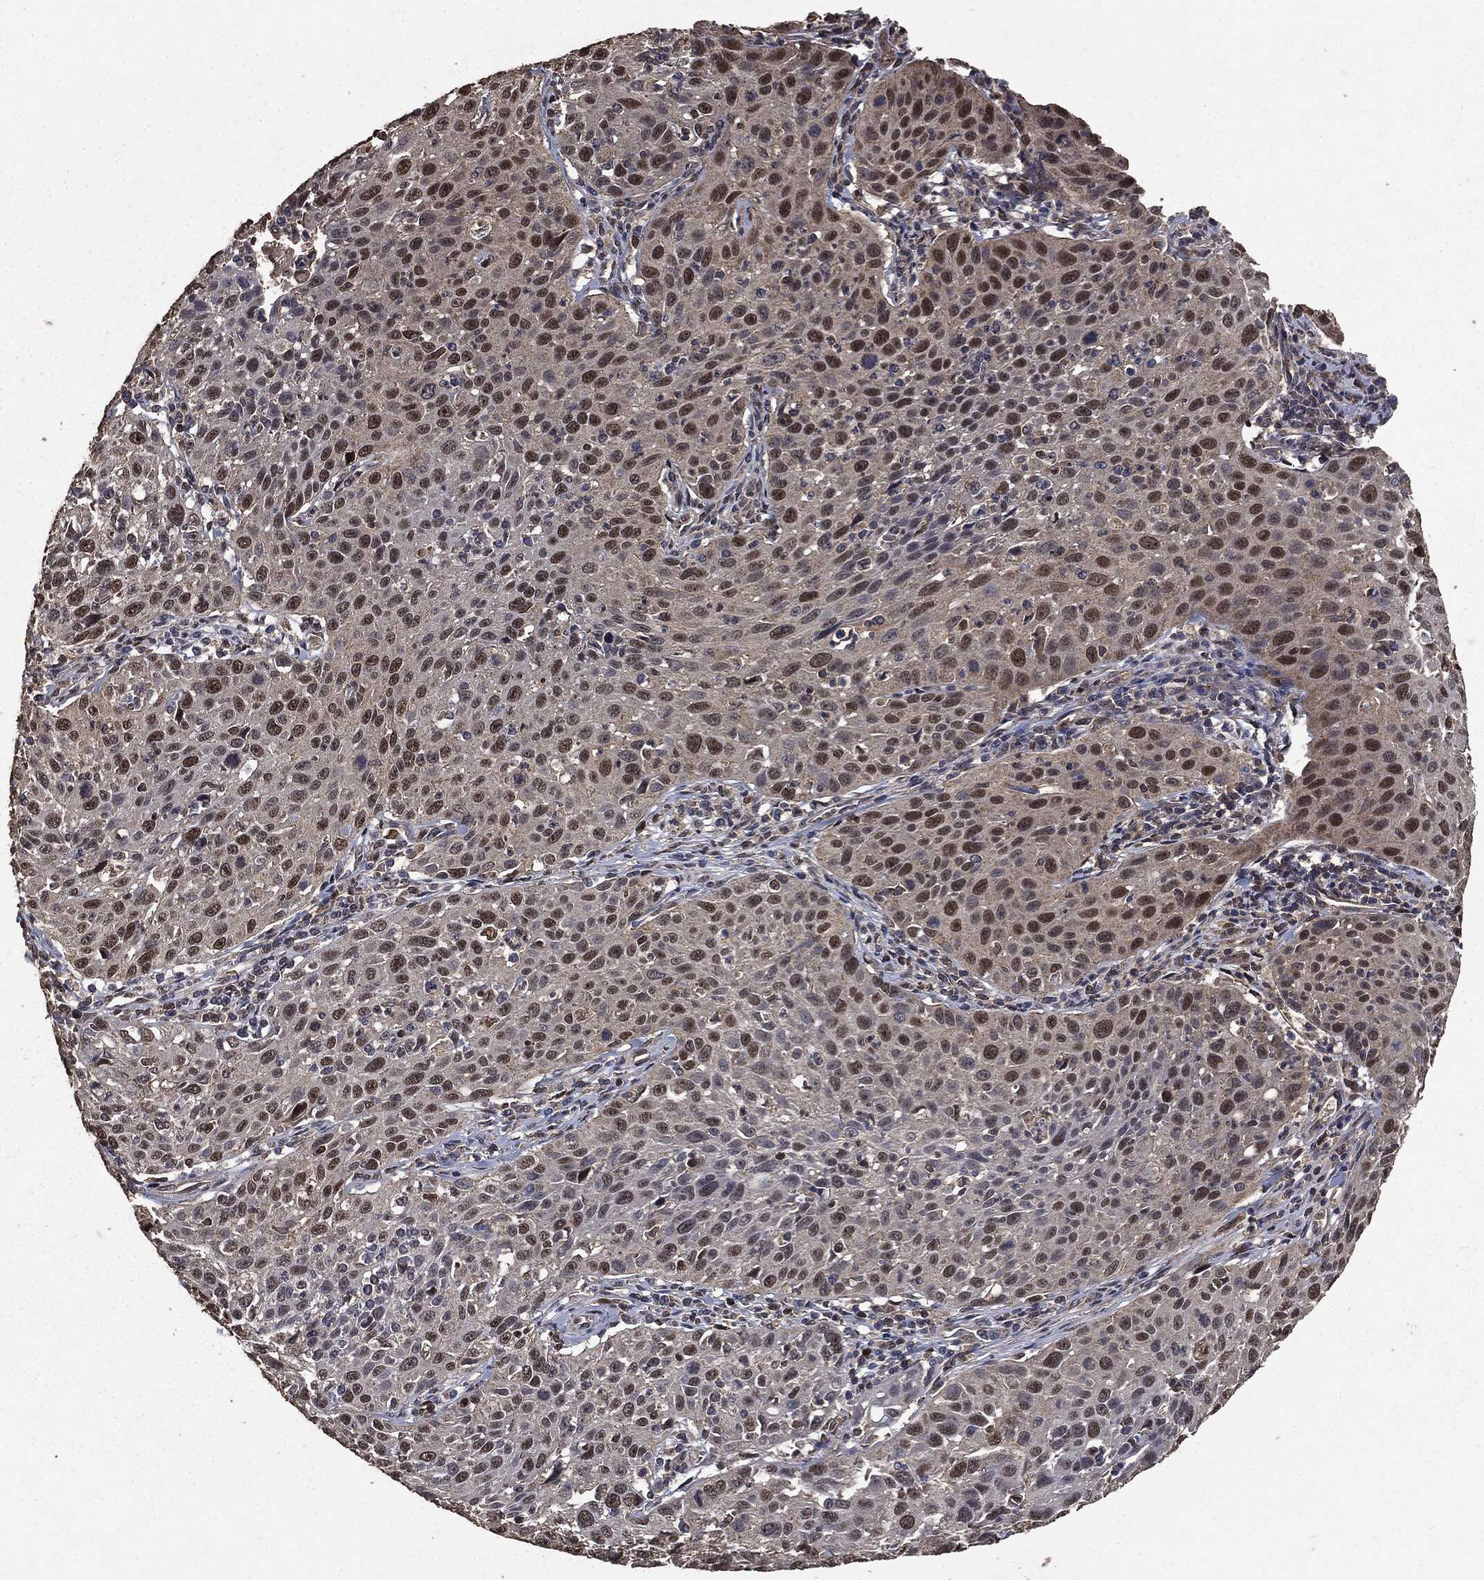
{"staining": {"intensity": "strong", "quantity": "25%-75%", "location": "cytoplasmic/membranous"}, "tissue": "cervical cancer", "cell_type": "Tumor cells", "image_type": "cancer", "snomed": [{"axis": "morphology", "description": "Squamous cell carcinoma, NOS"}, {"axis": "topography", "description": "Cervix"}], "caption": "Cervical cancer (squamous cell carcinoma) was stained to show a protein in brown. There is high levels of strong cytoplasmic/membranous positivity in approximately 25%-75% of tumor cells.", "gene": "PPP6R2", "patient": {"sex": "female", "age": 26}}